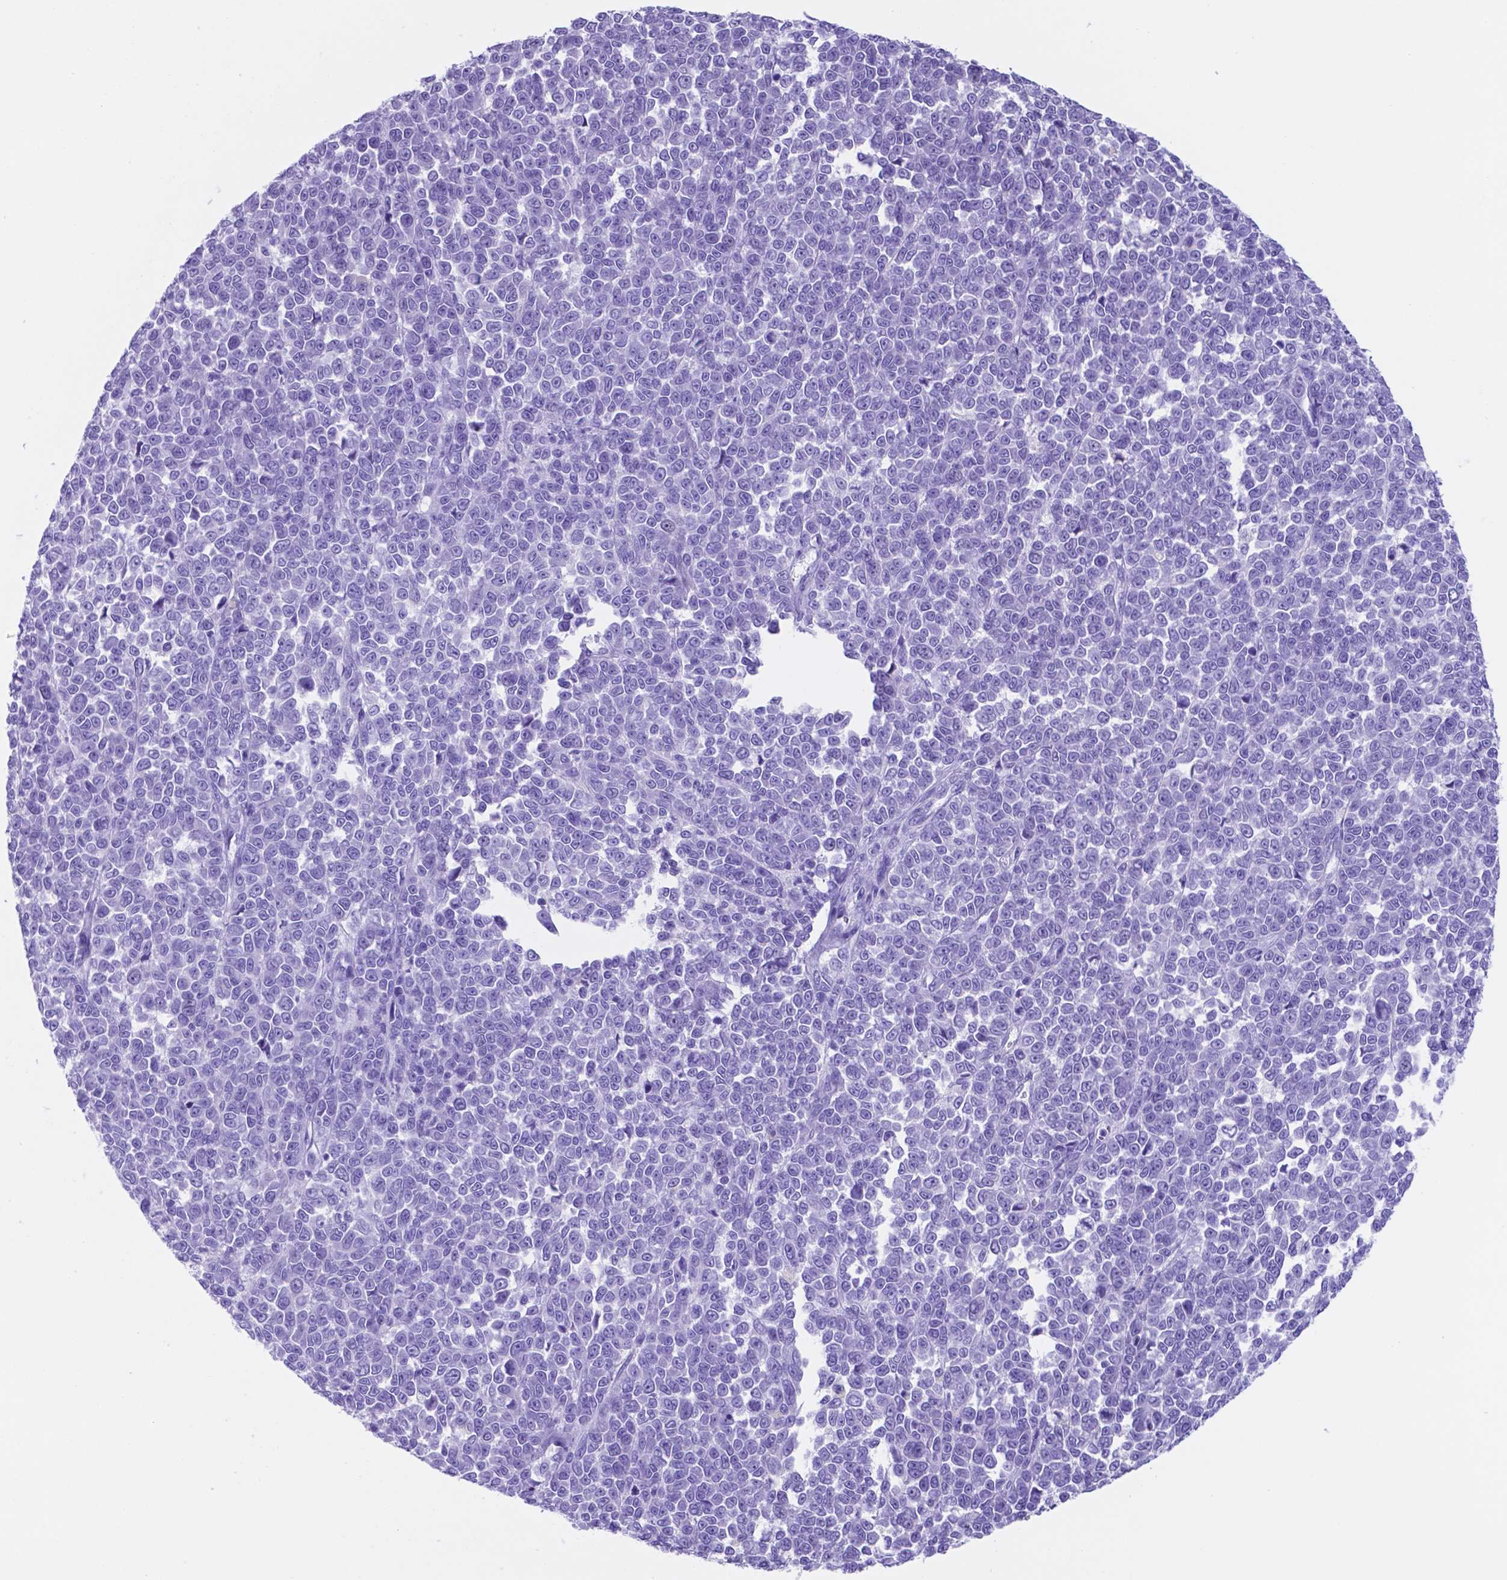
{"staining": {"intensity": "negative", "quantity": "none", "location": "none"}, "tissue": "melanoma", "cell_type": "Tumor cells", "image_type": "cancer", "snomed": [{"axis": "morphology", "description": "Malignant melanoma, NOS"}, {"axis": "topography", "description": "Skin"}], "caption": "A histopathology image of human melanoma is negative for staining in tumor cells.", "gene": "DNAAF8", "patient": {"sex": "female", "age": 95}}